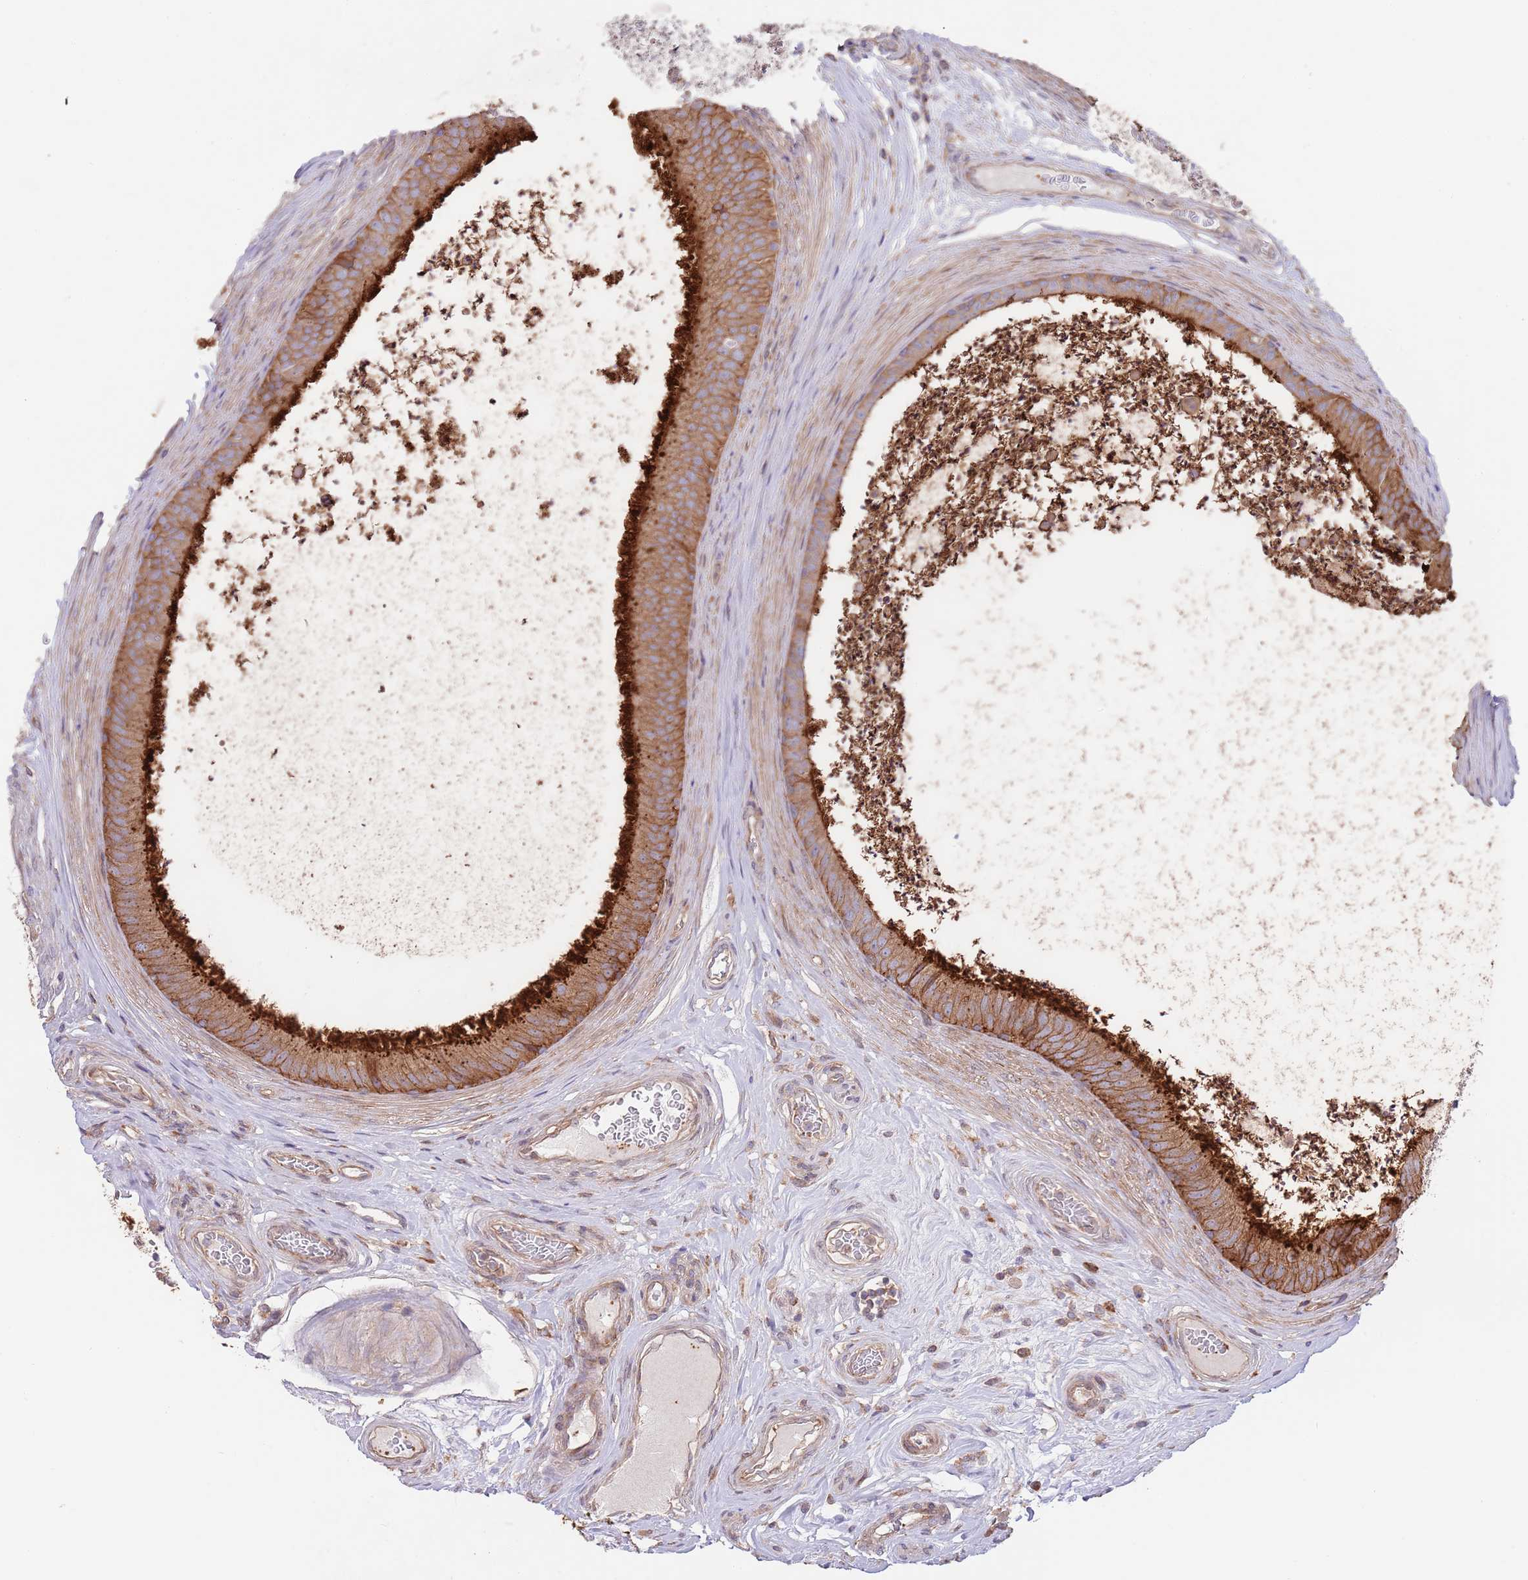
{"staining": {"intensity": "strong", "quantity": "25%-75%", "location": "cytoplasmic/membranous"}, "tissue": "epididymis", "cell_type": "Glandular cells", "image_type": "normal", "snomed": [{"axis": "morphology", "description": "Normal tissue, NOS"}, {"axis": "topography", "description": "Testis"}, {"axis": "topography", "description": "Epididymis"}], "caption": "Epididymis stained for a protein displays strong cytoplasmic/membranous positivity in glandular cells. Using DAB (3,3'-diaminobenzidine) (brown) and hematoxylin (blue) stains, captured at high magnification using brightfield microscopy.", "gene": "RNF19B", "patient": {"sex": "male", "age": 41}}